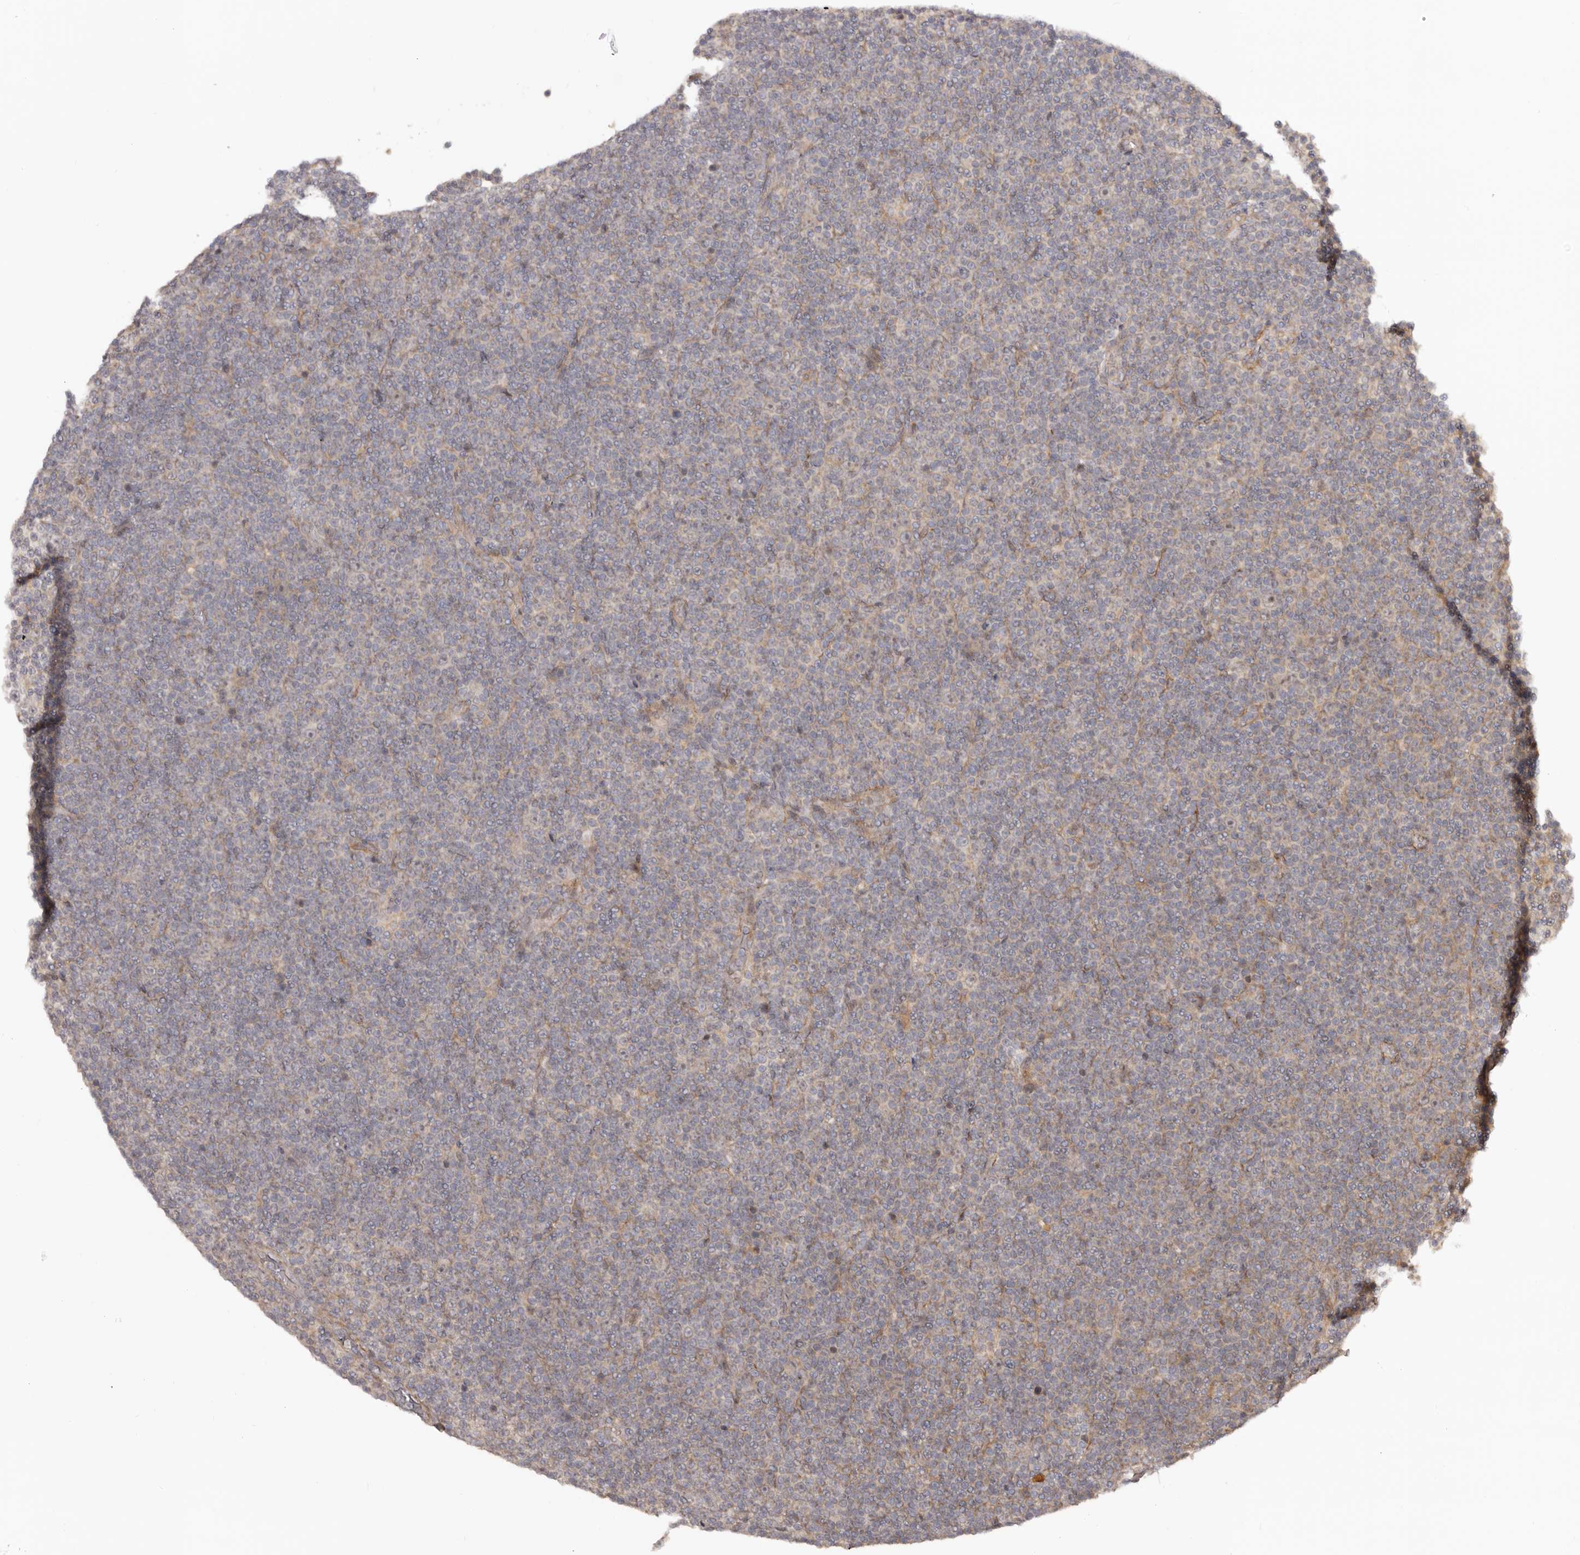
{"staining": {"intensity": "negative", "quantity": "none", "location": "none"}, "tissue": "lymphoma", "cell_type": "Tumor cells", "image_type": "cancer", "snomed": [{"axis": "morphology", "description": "Malignant lymphoma, non-Hodgkin's type, Low grade"}, {"axis": "topography", "description": "Lymph node"}], "caption": "DAB immunohistochemical staining of human low-grade malignant lymphoma, non-Hodgkin's type displays no significant expression in tumor cells. (Immunohistochemistry, brightfield microscopy, high magnification).", "gene": "MICAL2", "patient": {"sex": "female", "age": 67}}